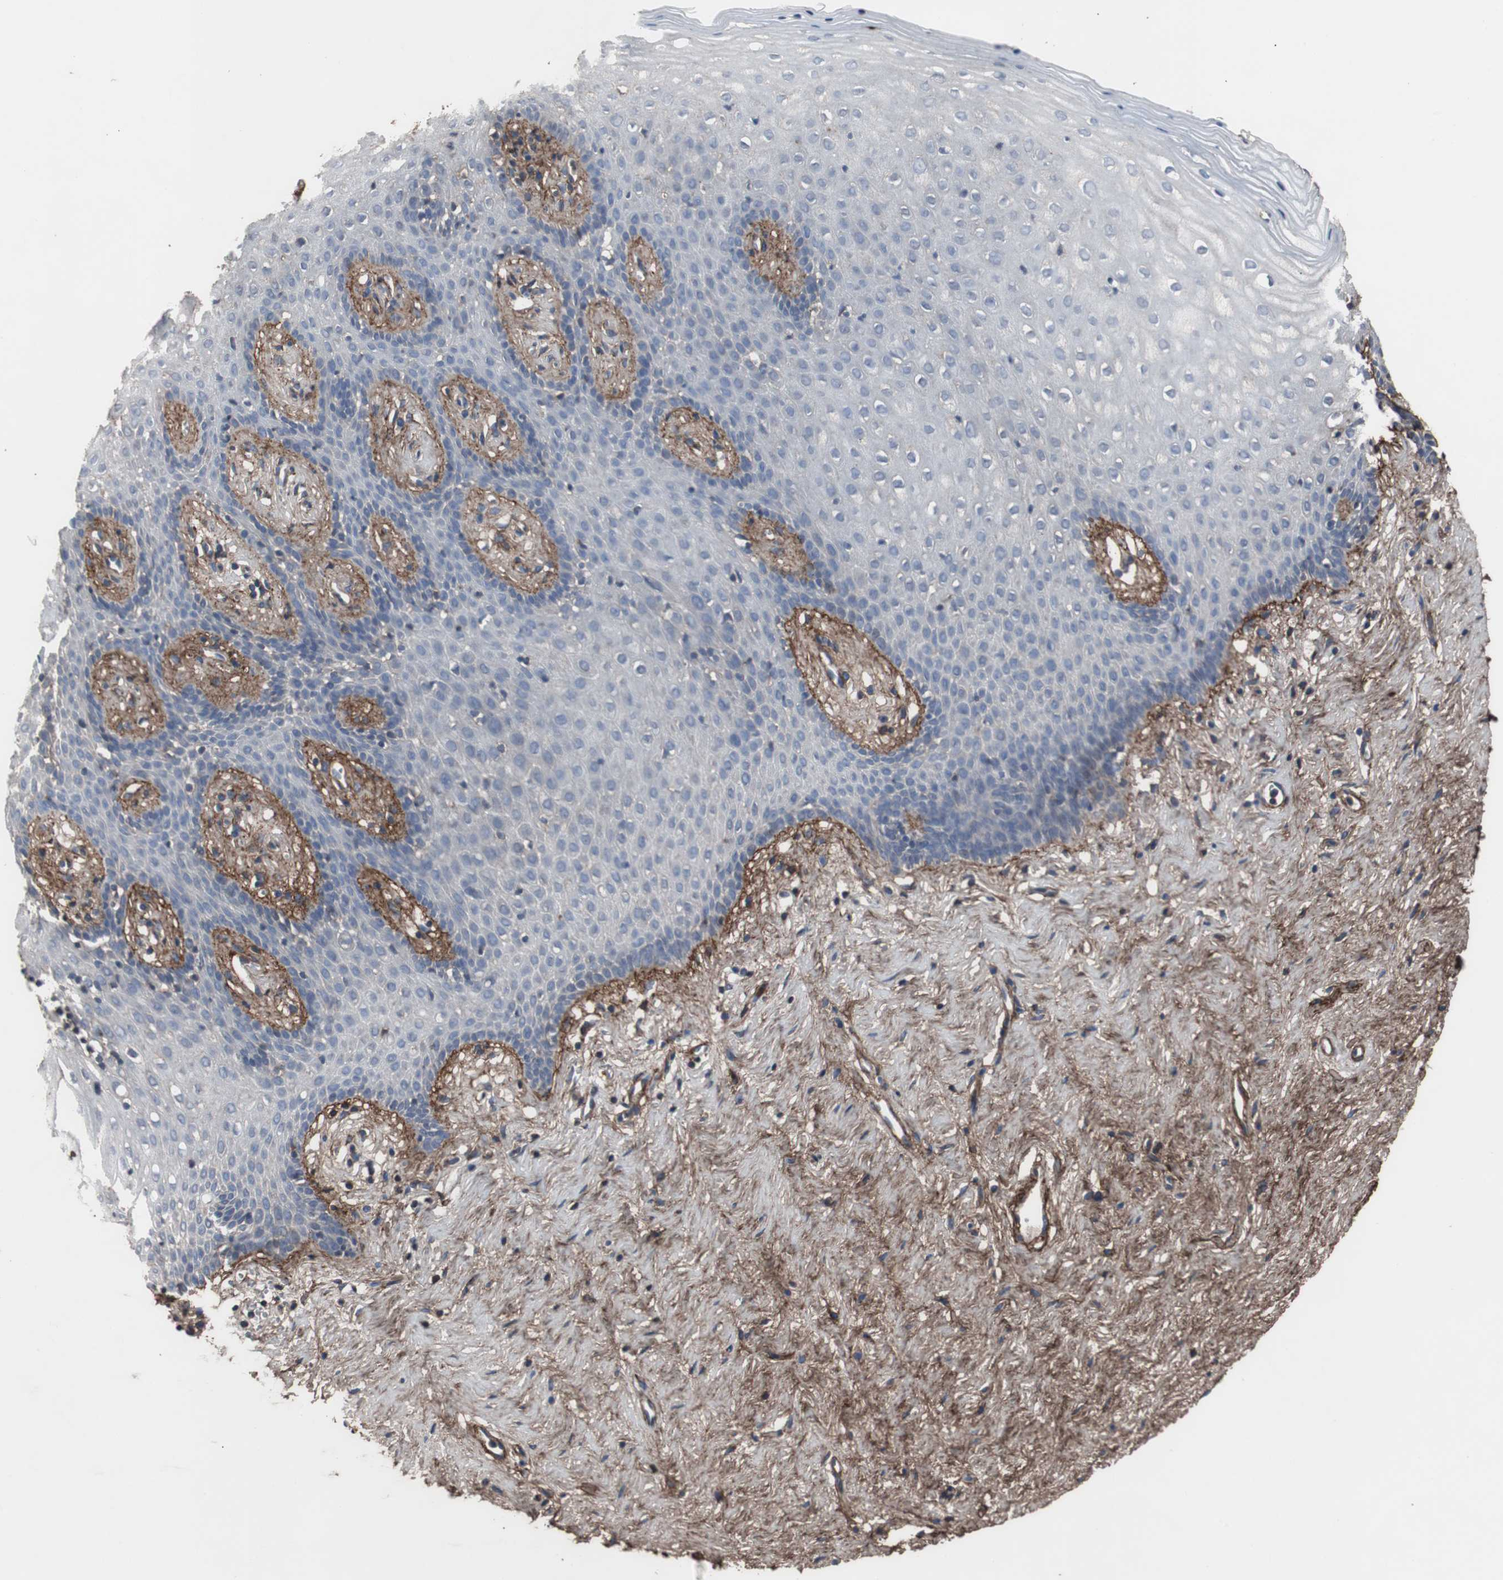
{"staining": {"intensity": "negative", "quantity": "none", "location": "none"}, "tissue": "vagina", "cell_type": "Squamous epithelial cells", "image_type": "normal", "snomed": [{"axis": "morphology", "description": "Normal tissue, NOS"}, {"axis": "topography", "description": "Vagina"}], "caption": "Human vagina stained for a protein using immunohistochemistry (IHC) exhibits no staining in squamous epithelial cells.", "gene": "COL6A2", "patient": {"sex": "female", "age": 44}}